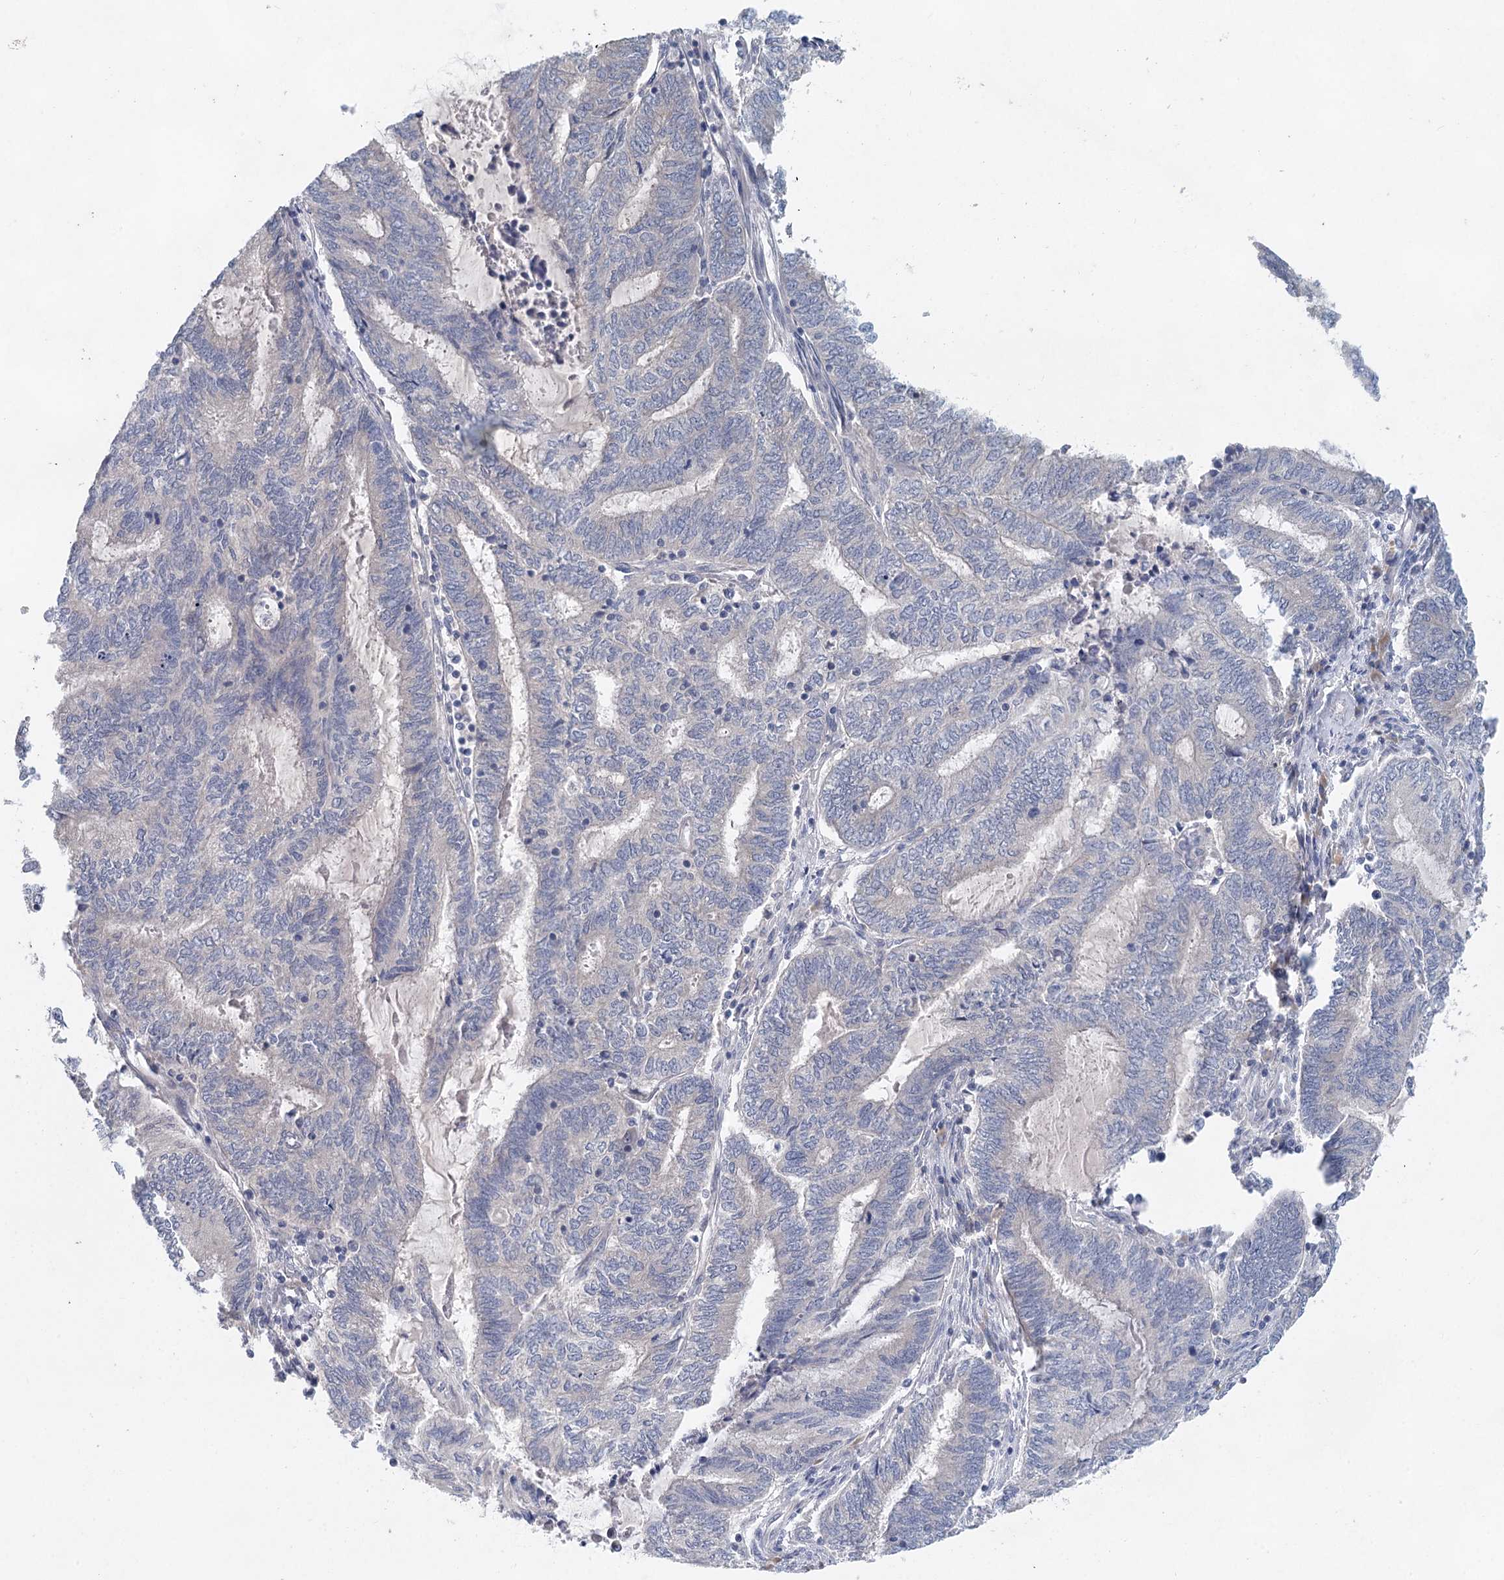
{"staining": {"intensity": "negative", "quantity": "none", "location": "none"}, "tissue": "endometrial cancer", "cell_type": "Tumor cells", "image_type": "cancer", "snomed": [{"axis": "morphology", "description": "Adenocarcinoma, NOS"}, {"axis": "topography", "description": "Uterus"}, {"axis": "topography", "description": "Endometrium"}], "caption": "High power microscopy micrograph of an immunohistochemistry (IHC) image of adenocarcinoma (endometrial), revealing no significant positivity in tumor cells.", "gene": "BLTP1", "patient": {"sex": "female", "age": 70}}